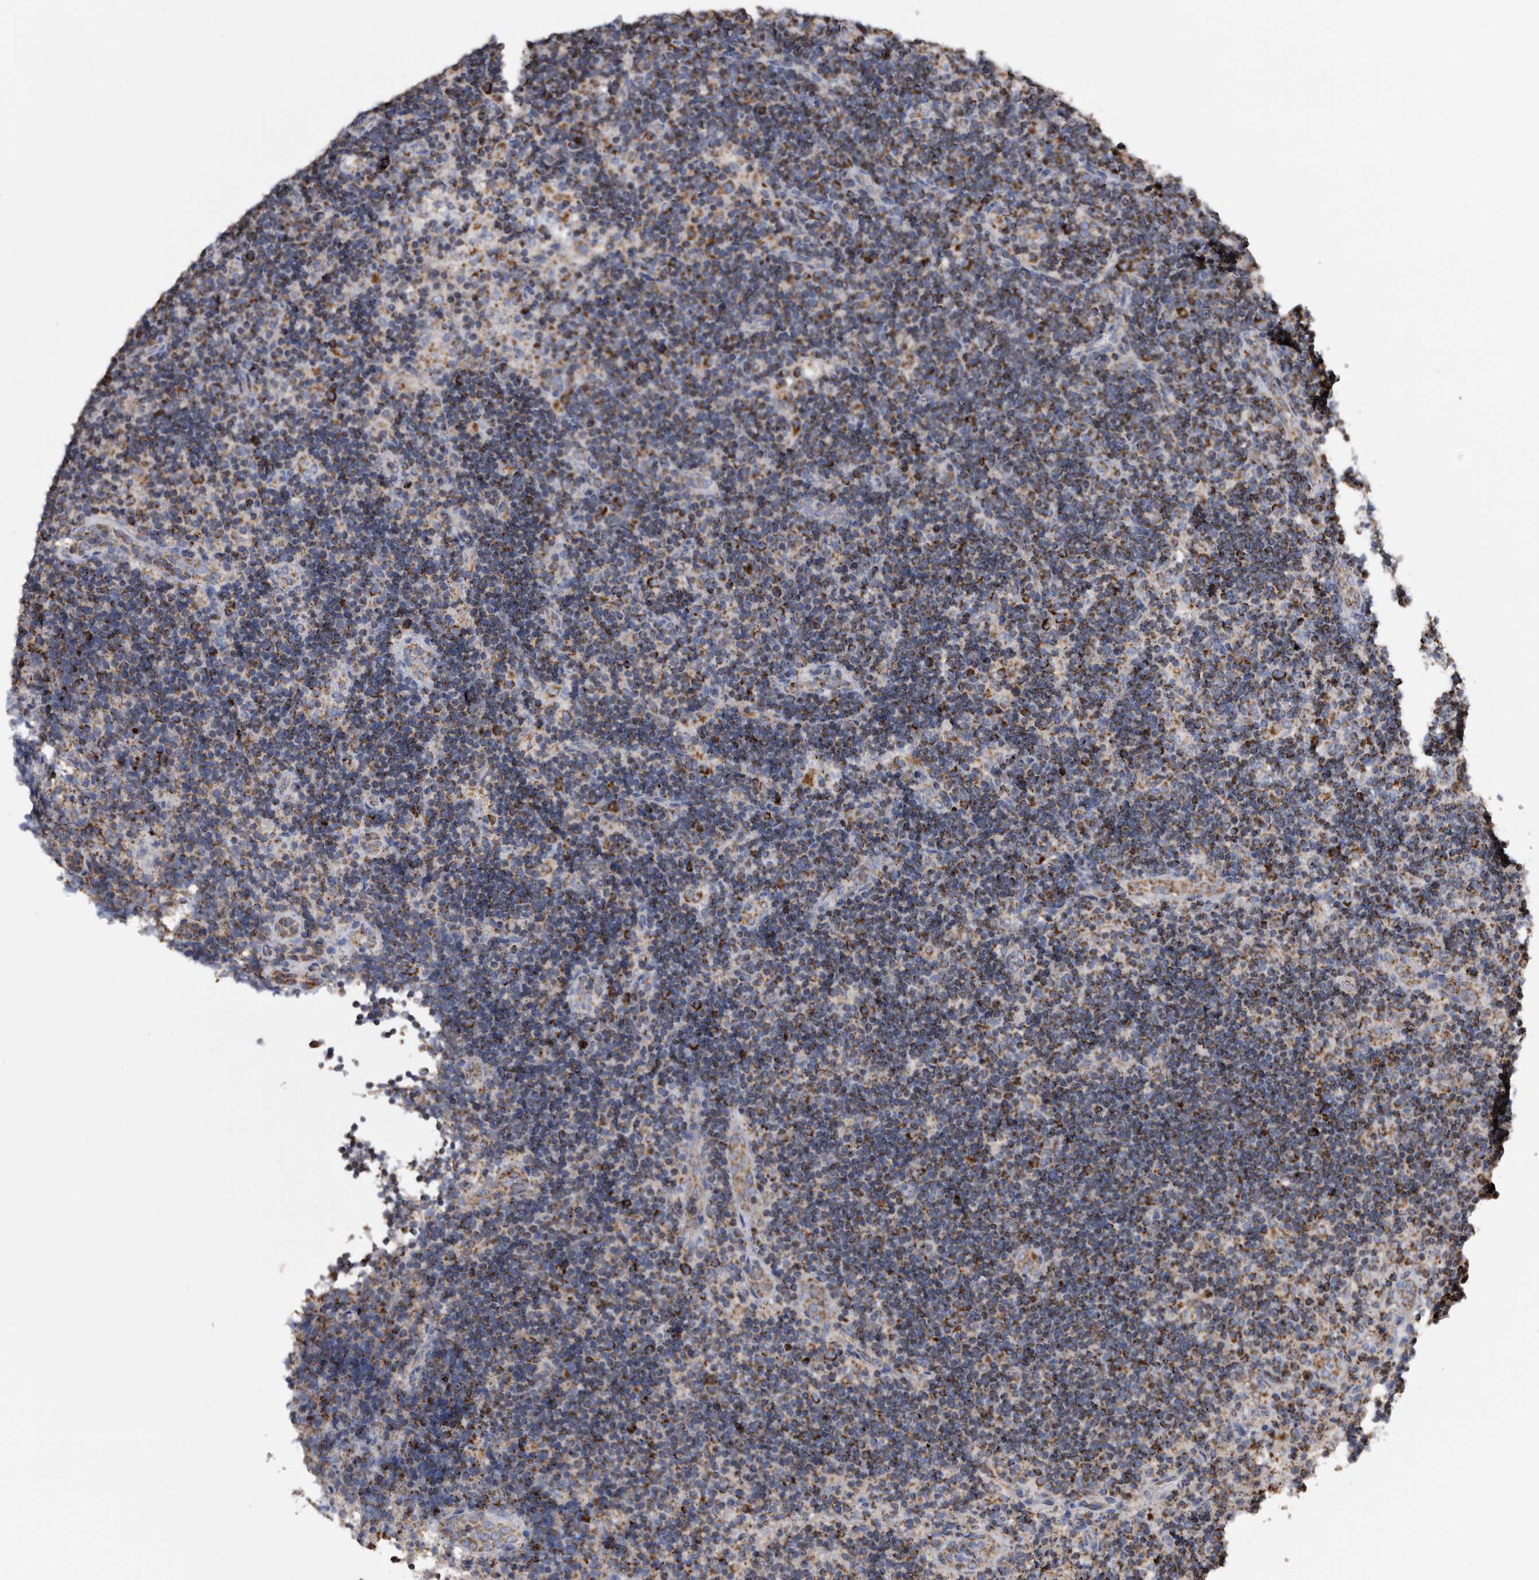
{"staining": {"intensity": "strong", "quantity": "25%-75%", "location": "cytoplasmic/membranous"}, "tissue": "lymph node", "cell_type": "Germinal center cells", "image_type": "normal", "snomed": [{"axis": "morphology", "description": "Normal tissue, NOS"}, {"axis": "topography", "description": "Lymph node"}], "caption": "A brown stain shows strong cytoplasmic/membranous expression of a protein in germinal center cells of unremarkable human lymph node.", "gene": "WFDC1", "patient": {"sex": "female", "age": 22}}